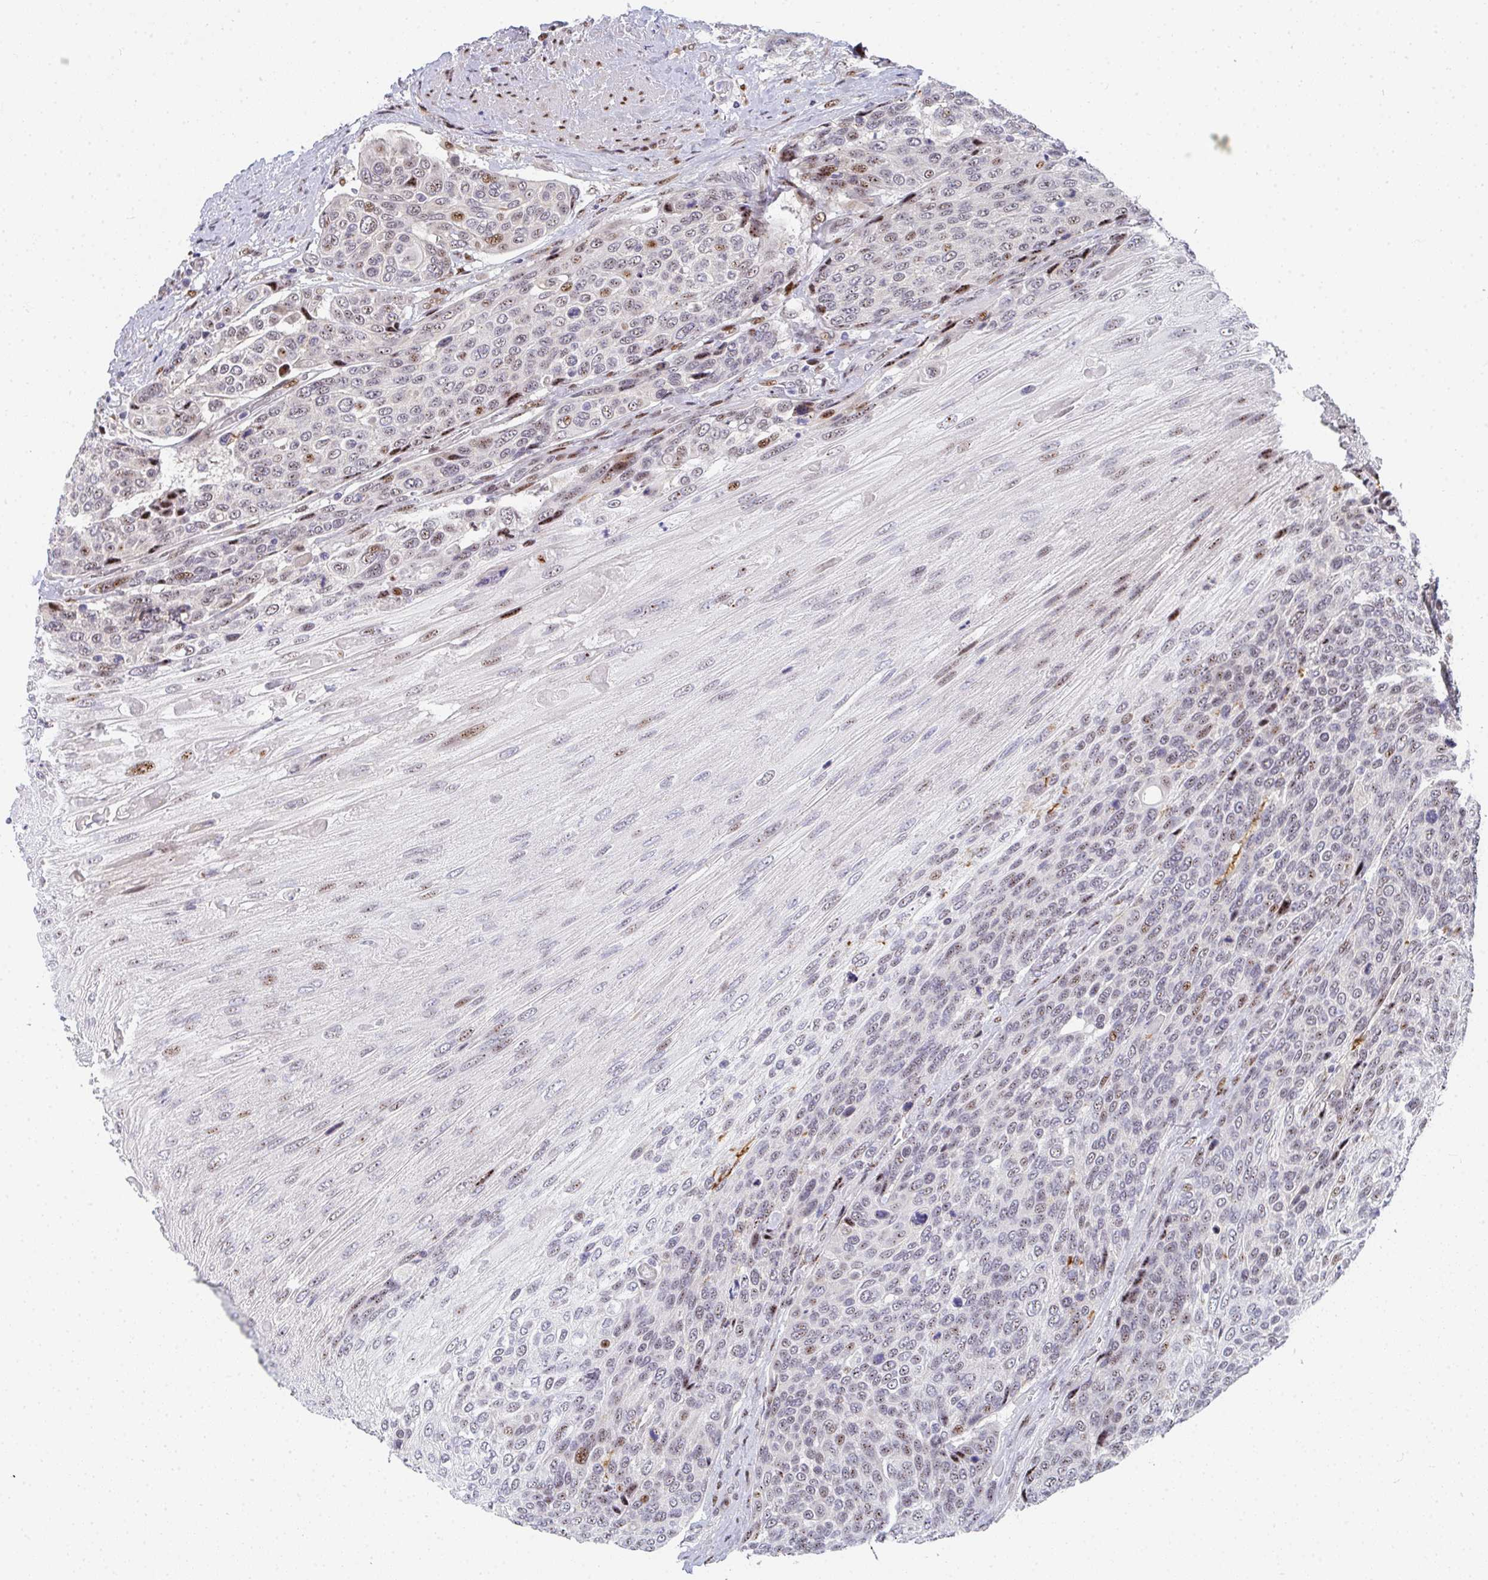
{"staining": {"intensity": "moderate", "quantity": "<25%", "location": "nuclear"}, "tissue": "urothelial cancer", "cell_type": "Tumor cells", "image_type": "cancer", "snomed": [{"axis": "morphology", "description": "Urothelial carcinoma, High grade"}, {"axis": "topography", "description": "Urinary bladder"}], "caption": "Protein analysis of urothelial cancer tissue shows moderate nuclear staining in about <25% of tumor cells.", "gene": "ZIC3", "patient": {"sex": "female", "age": 70}}